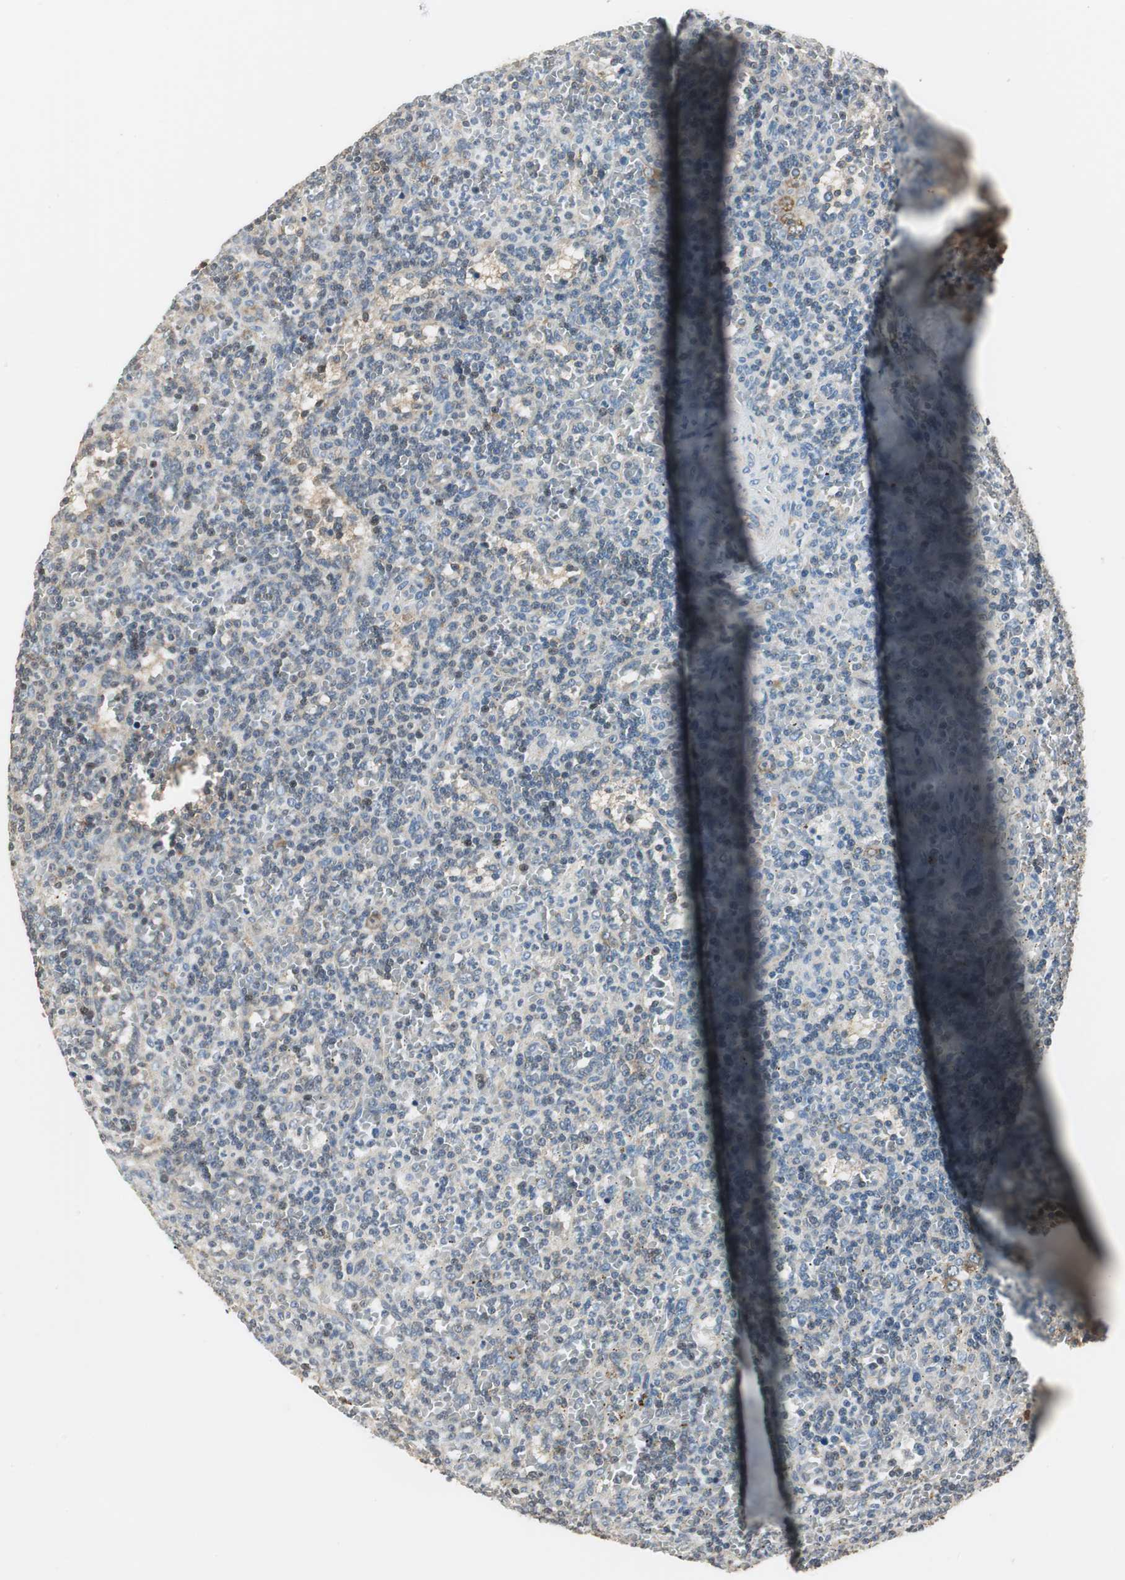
{"staining": {"intensity": "weak", "quantity": "<25%", "location": "cytoplasmic/membranous"}, "tissue": "lymphoma", "cell_type": "Tumor cells", "image_type": "cancer", "snomed": [{"axis": "morphology", "description": "Malignant lymphoma, non-Hodgkin's type, Low grade"}, {"axis": "topography", "description": "Spleen"}], "caption": "DAB (3,3'-diaminobenzidine) immunohistochemical staining of human lymphoma exhibits no significant staining in tumor cells.", "gene": "CCT5", "patient": {"sex": "male", "age": 73}}